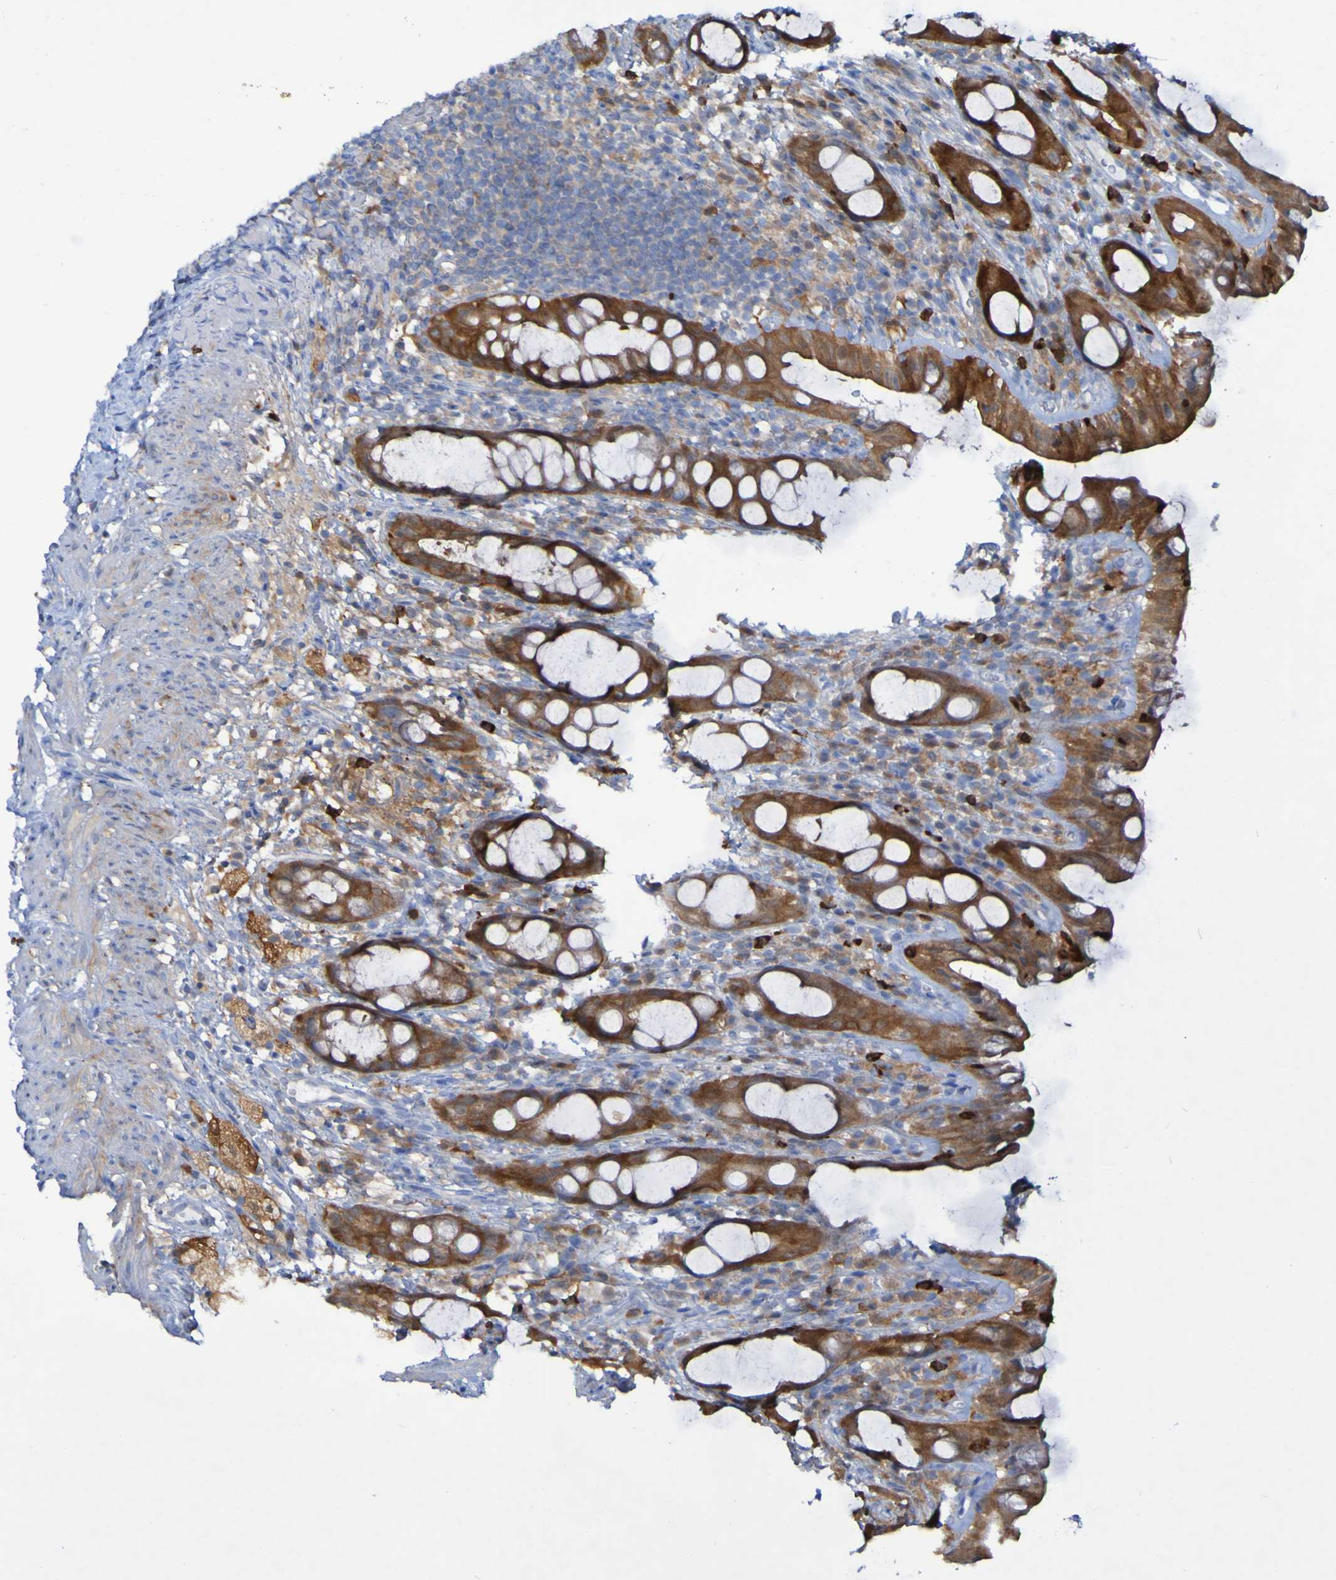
{"staining": {"intensity": "strong", "quantity": ">75%", "location": "cytoplasmic/membranous"}, "tissue": "rectum", "cell_type": "Glandular cells", "image_type": "normal", "snomed": [{"axis": "morphology", "description": "Normal tissue, NOS"}, {"axis": "topography", "description": "Rectum"}], "caption": "Immunohistochemical staining of benign rectum shows high levels of strong cytoplasmic/membranous staining in about >75% of glandular cells. (DAB IHC with brightfield microscopy, high magnification).", "gene": "MPPE1", "patient": {"sex": "male", "age": 44}}